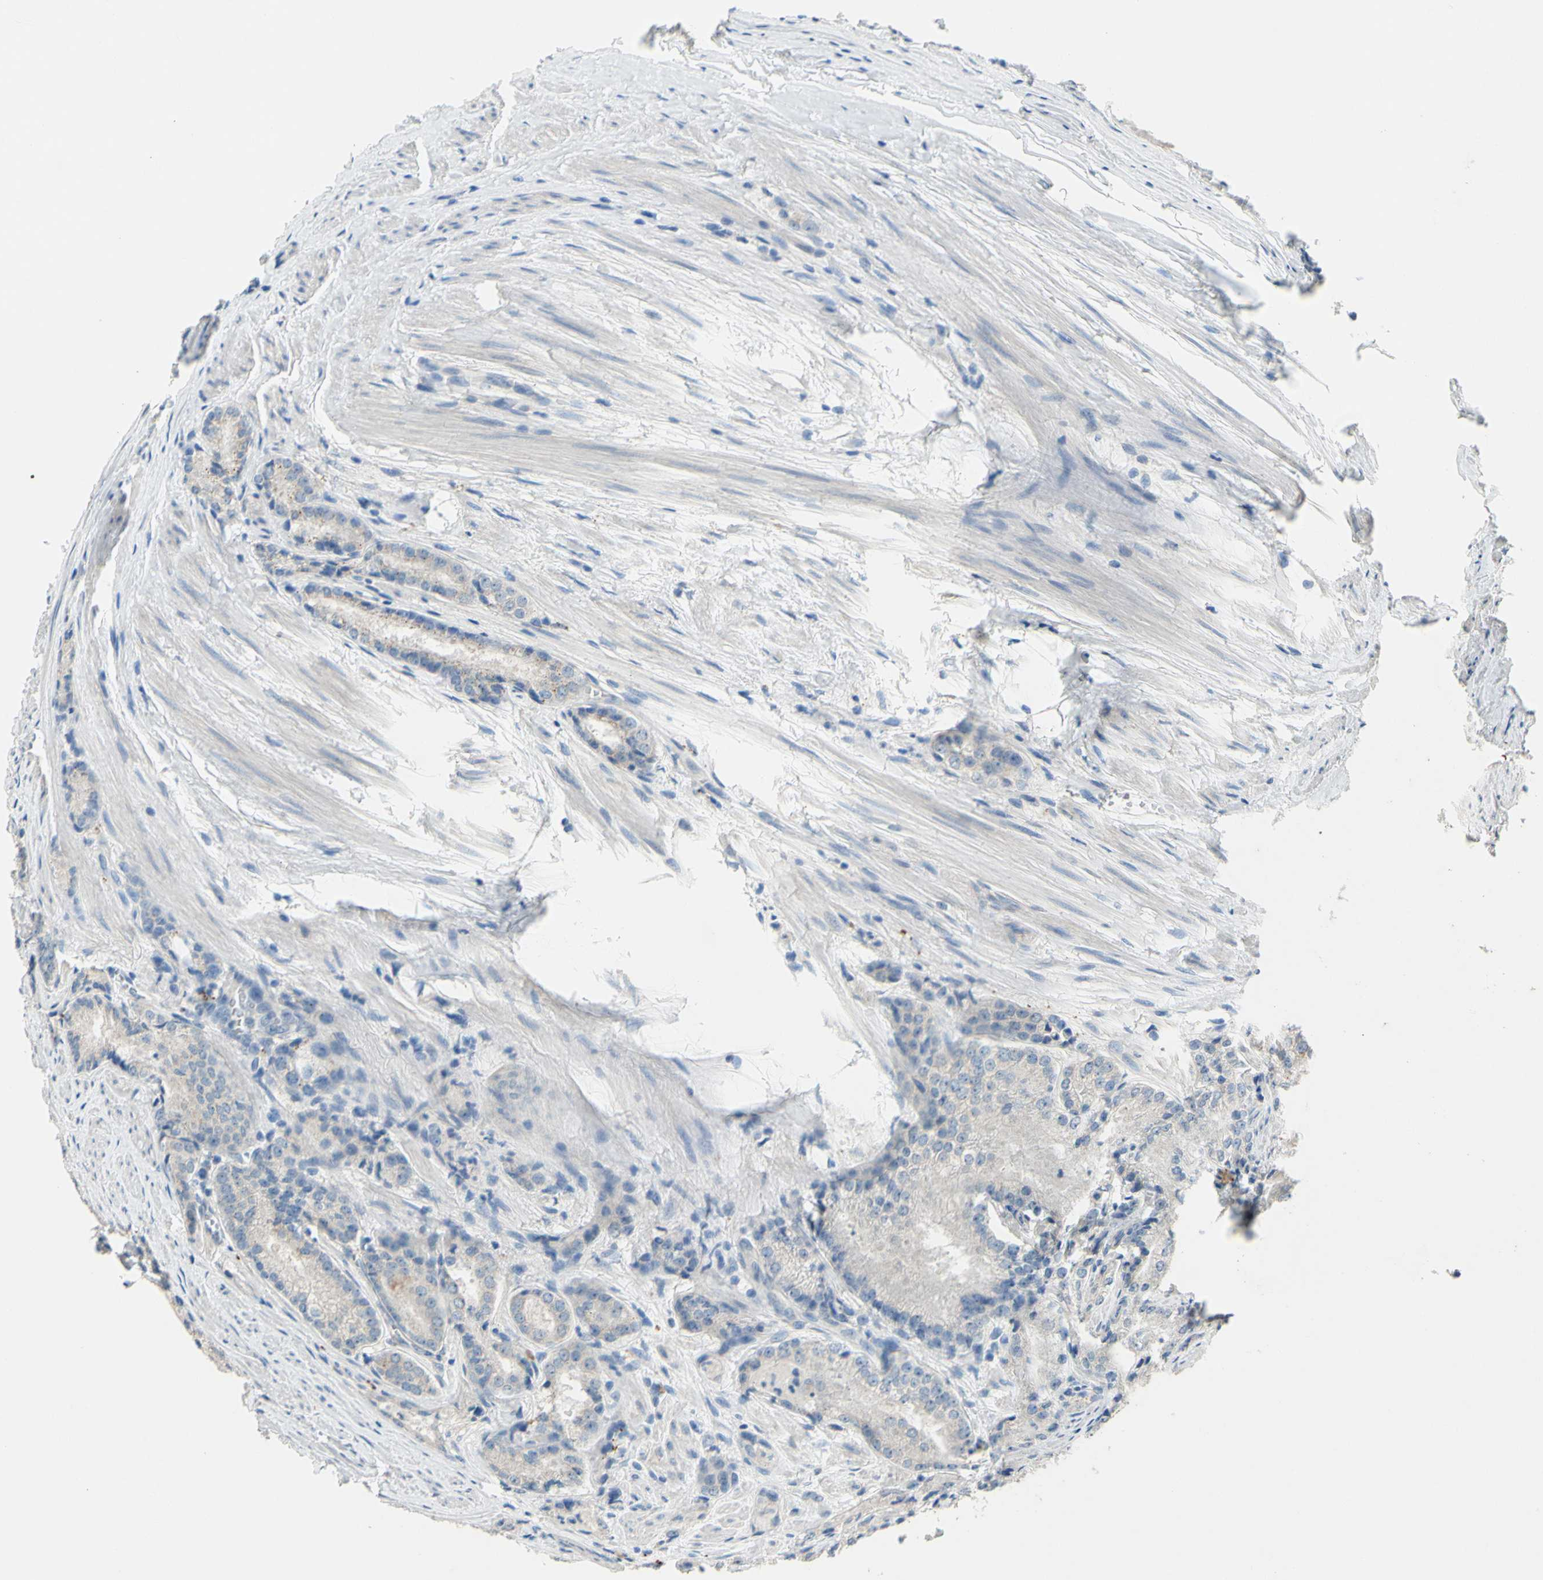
{"staining": {"intensity": "weak", "quantity": "<25%", "location": "cytoplasmic/membranous"}, "tissue": "prostate cancer", "cell_type": "Tumor cells", "image_type": "cancer", "snomed": [{"axis": "morphology", "description": "Adenocarcinoma, Low grade"}, {"axis": "topography", "description": "Prostate"}], "caption": "Protein analysis of adenocarcinoma (low-grade) (prostate) displays no significant positivity in tumor cells. (DAB IHC, high magnification).", "gene": "CDH10", "patient": {"sex": "male", "age": 60}}